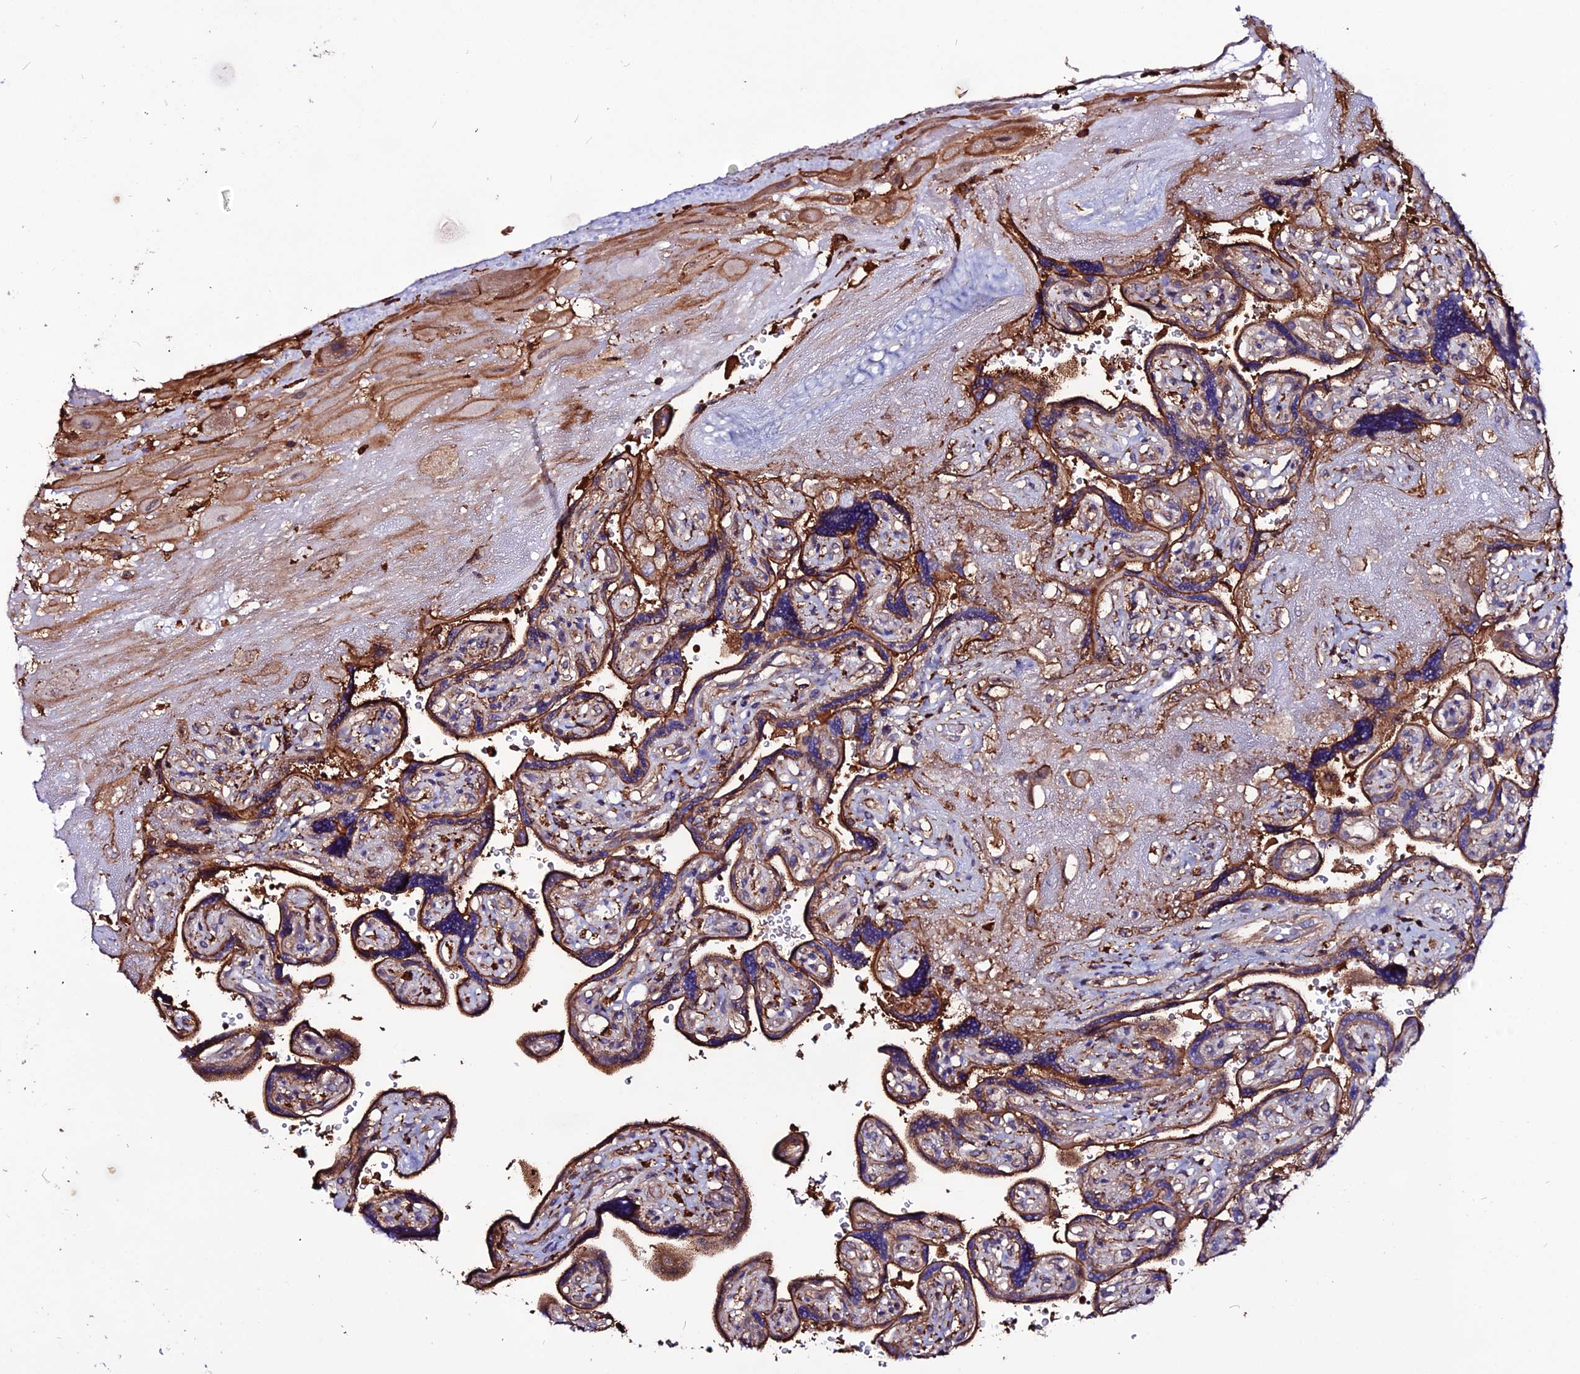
{"staining": {"intensity": "moderate", "quantity": ">75%", "location": "cytoplasmic/membranous"}, "tissue": "placenta", "cell_type": "Decidual cells", "image_type": "normal", "snomed": [{"axis": "morphology", "description": "Normal tissue, NOS"}, {"axis": "topography", "description": "Placenta"}], "caption": "A brown stain labels moderate cytoplasmic/membranous staining of a protein in decidual cells of benign human placenta. (Stains: DAB in brown, nuclei in blue, Microscopy: brightfield microscopy at high magnification).", "gene": "USP17L10", "patient": {"sex": "female", "age": 32}}